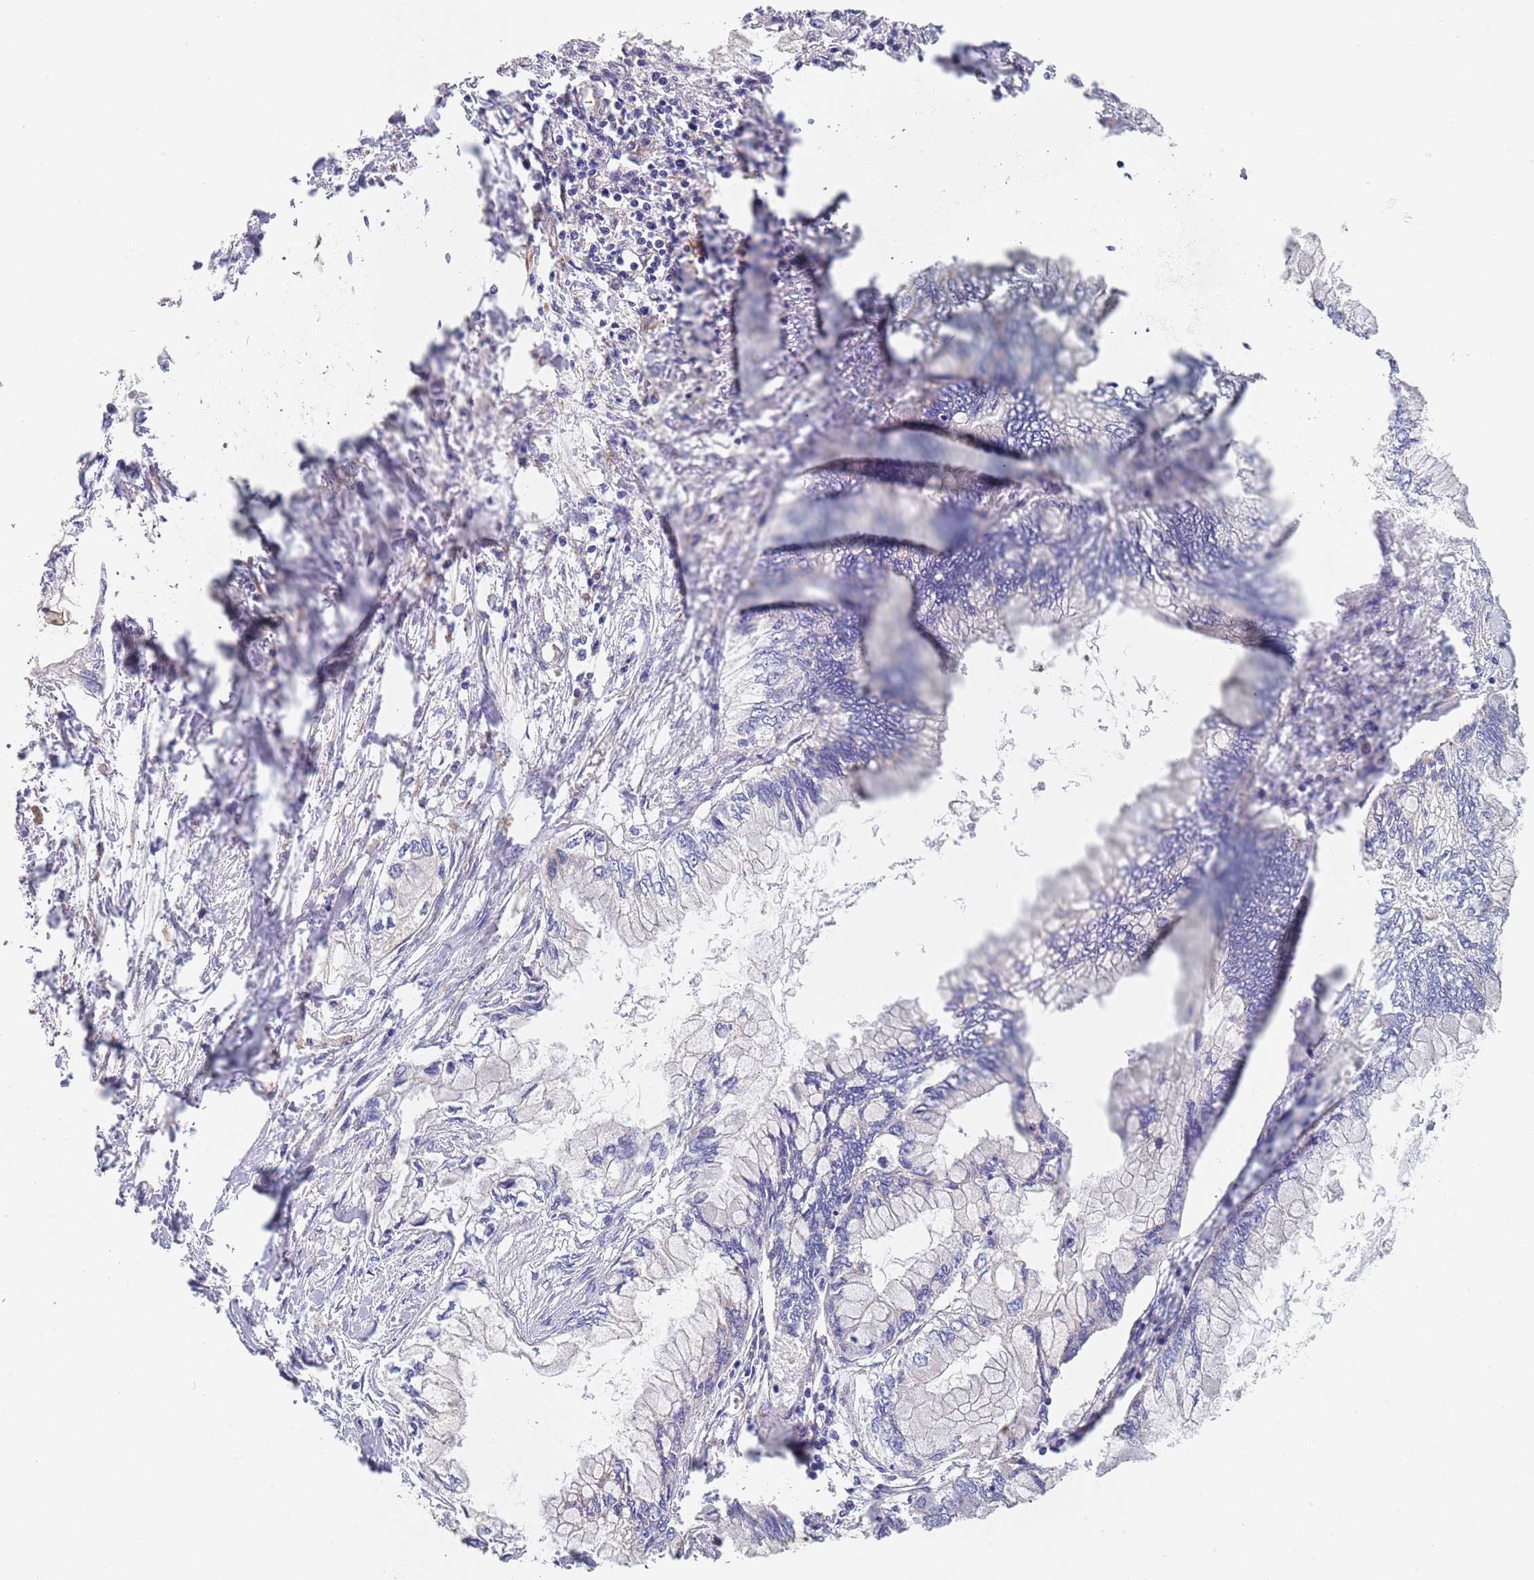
{"staining": {"intensity": "negative", "quantity": "none", "location": "none"}, "tissue": "pancreatic cancer", "cell_type": "Tumor cells", "image_type": "cancer", "snomed": [{"axis": "morphology", "description": "Adenocarcinoma, NOS"}, {"axis": "topography", "description": "Pancreas"}], "caption": "The histopathology image displays no significant staining in tumor cells of pancreatic adenocarcinoma. Brightfield microscopy of IHC stained with DAB (brown) and hematoxylin (blue), captured at high magnification.", "gene": "DCUN1D3", "patient": {"sex": "male", "age": 48}}